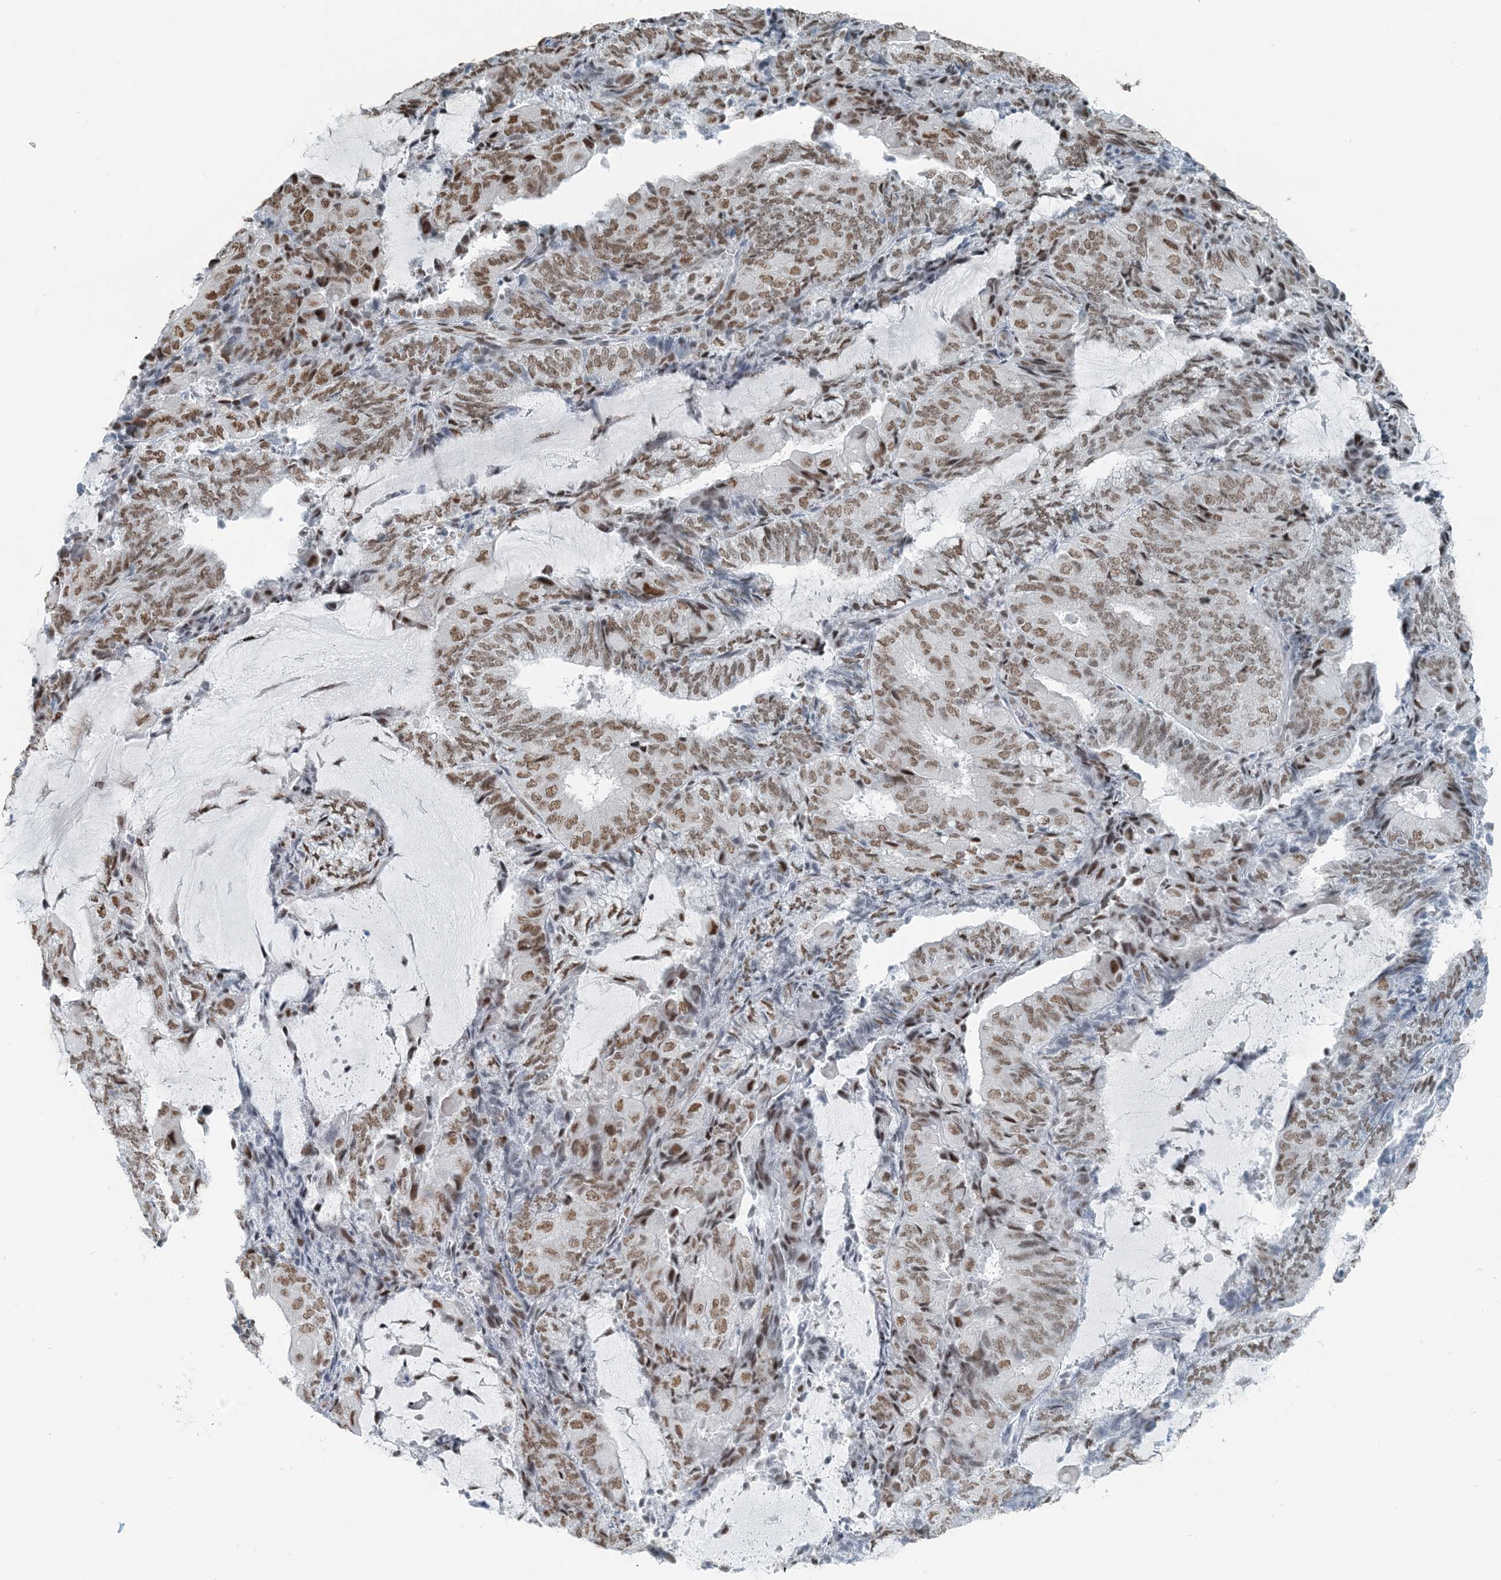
{"staining": {"intensity": "moderate", "quantity": ">75%", "location": "nuclear"}, "tissue": "endometrial cancer", "cell_type": "Tumor cells", "image_type": "cancer", "snomed": [{"axis": "morphology", "description": "Adenocarcinoma, NOS"}, {"axis": "topography", "description": "Endometrium"}], "caption": "Moderate nuclear protein staining is appreciated in about >75% of tumor cells in adenocarcinoma (endometrial).", "gene": "ZNF500", "patient": {"sex": "female", "age": 81}}